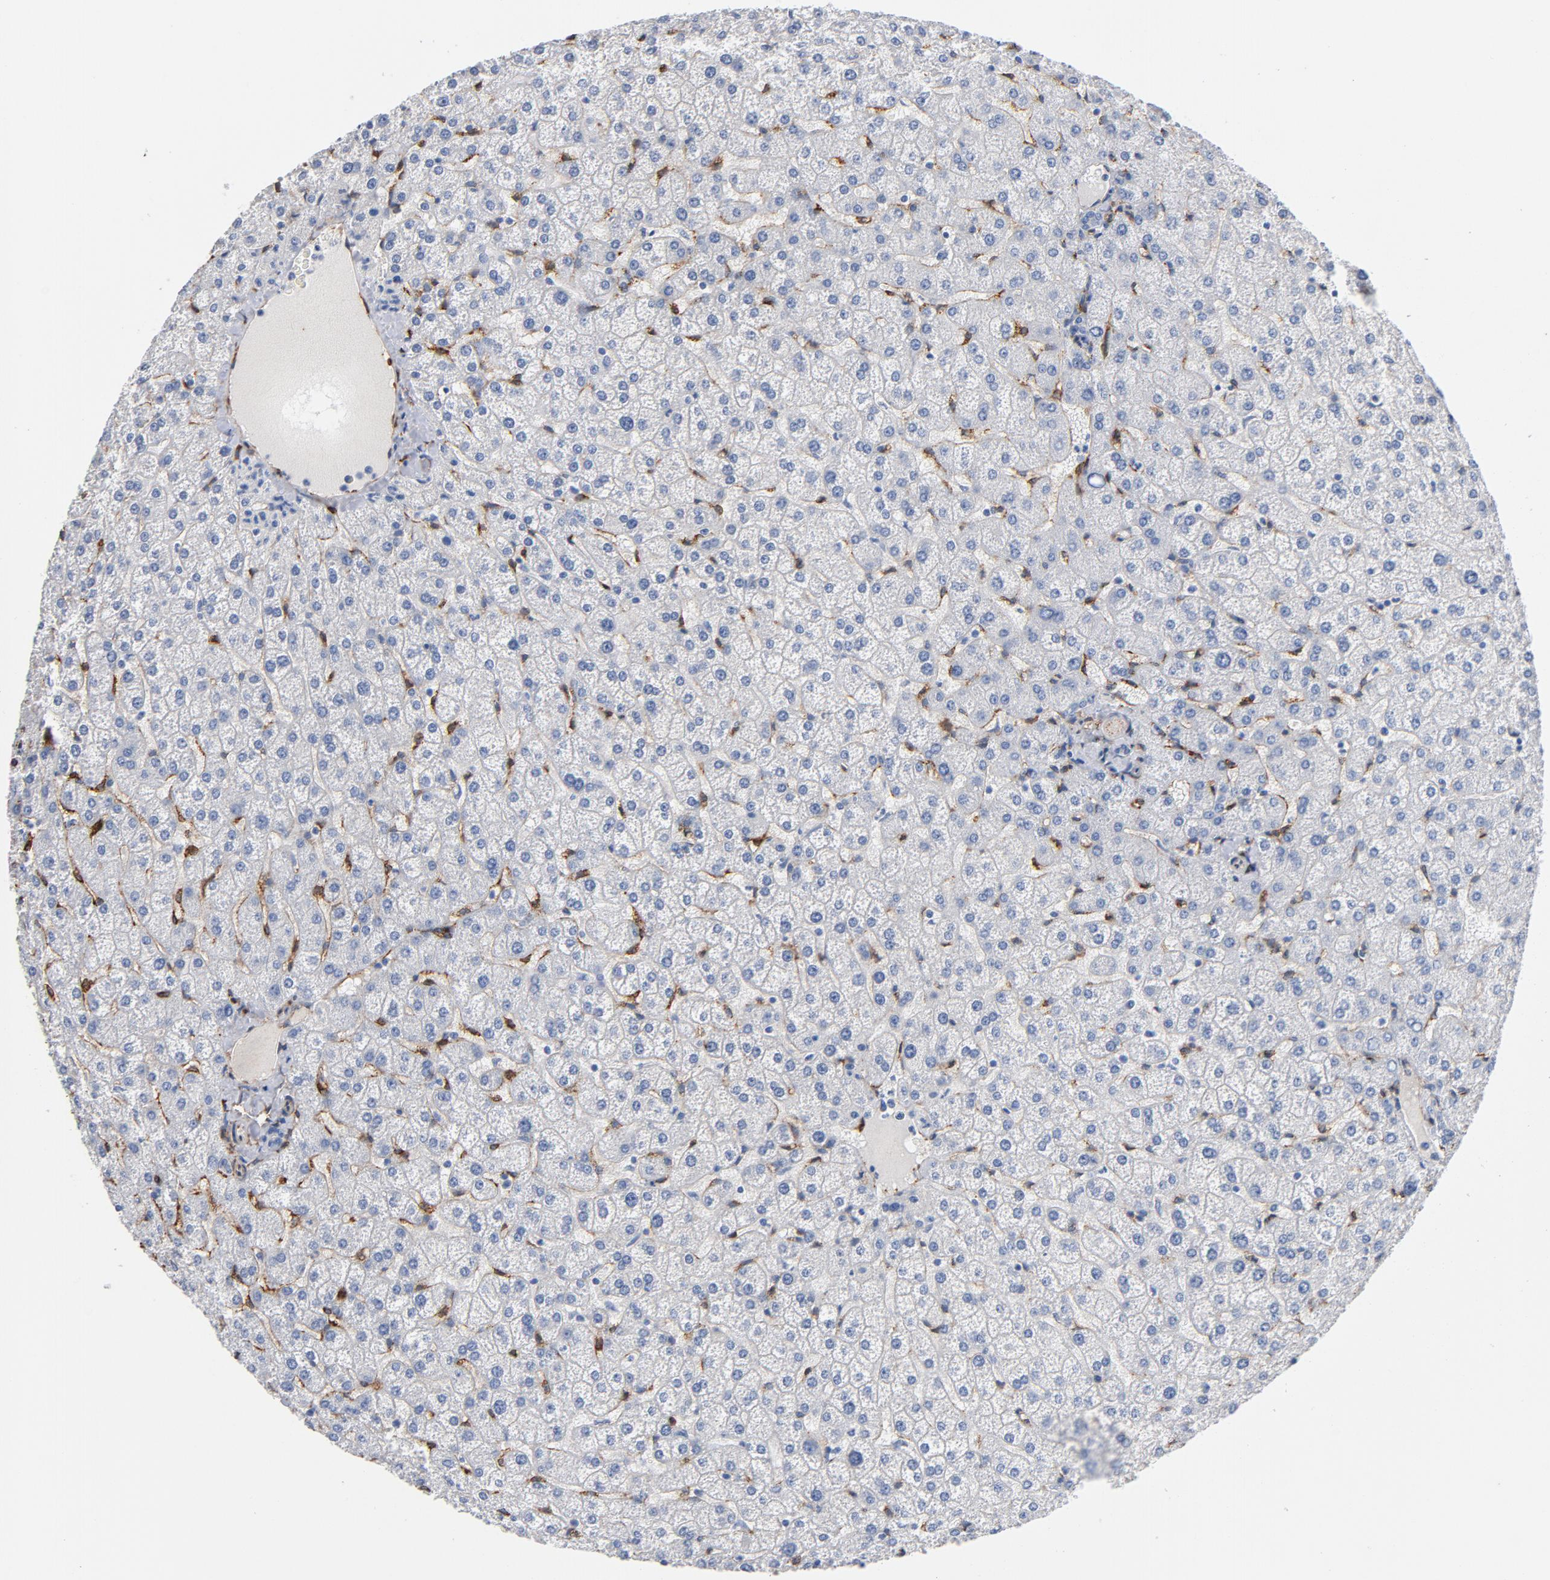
{"staining": {"intensity": "negative", "quantity": "none", "location": "none"}, "tissue": "liver", "cell_type": "Cholangiocytes", "image_type": "normal", "snomed": [{"axis": "morphology", "description": "Normal tissue, NOS"}, {"axis": "topography", "description": "Liver"}], "caption": "Human liver stained for a protein using IHC reveals no staining in cholangiocytes.", "gene": "SERPINH1", "patient": {"sex": "female", "age": 32}}